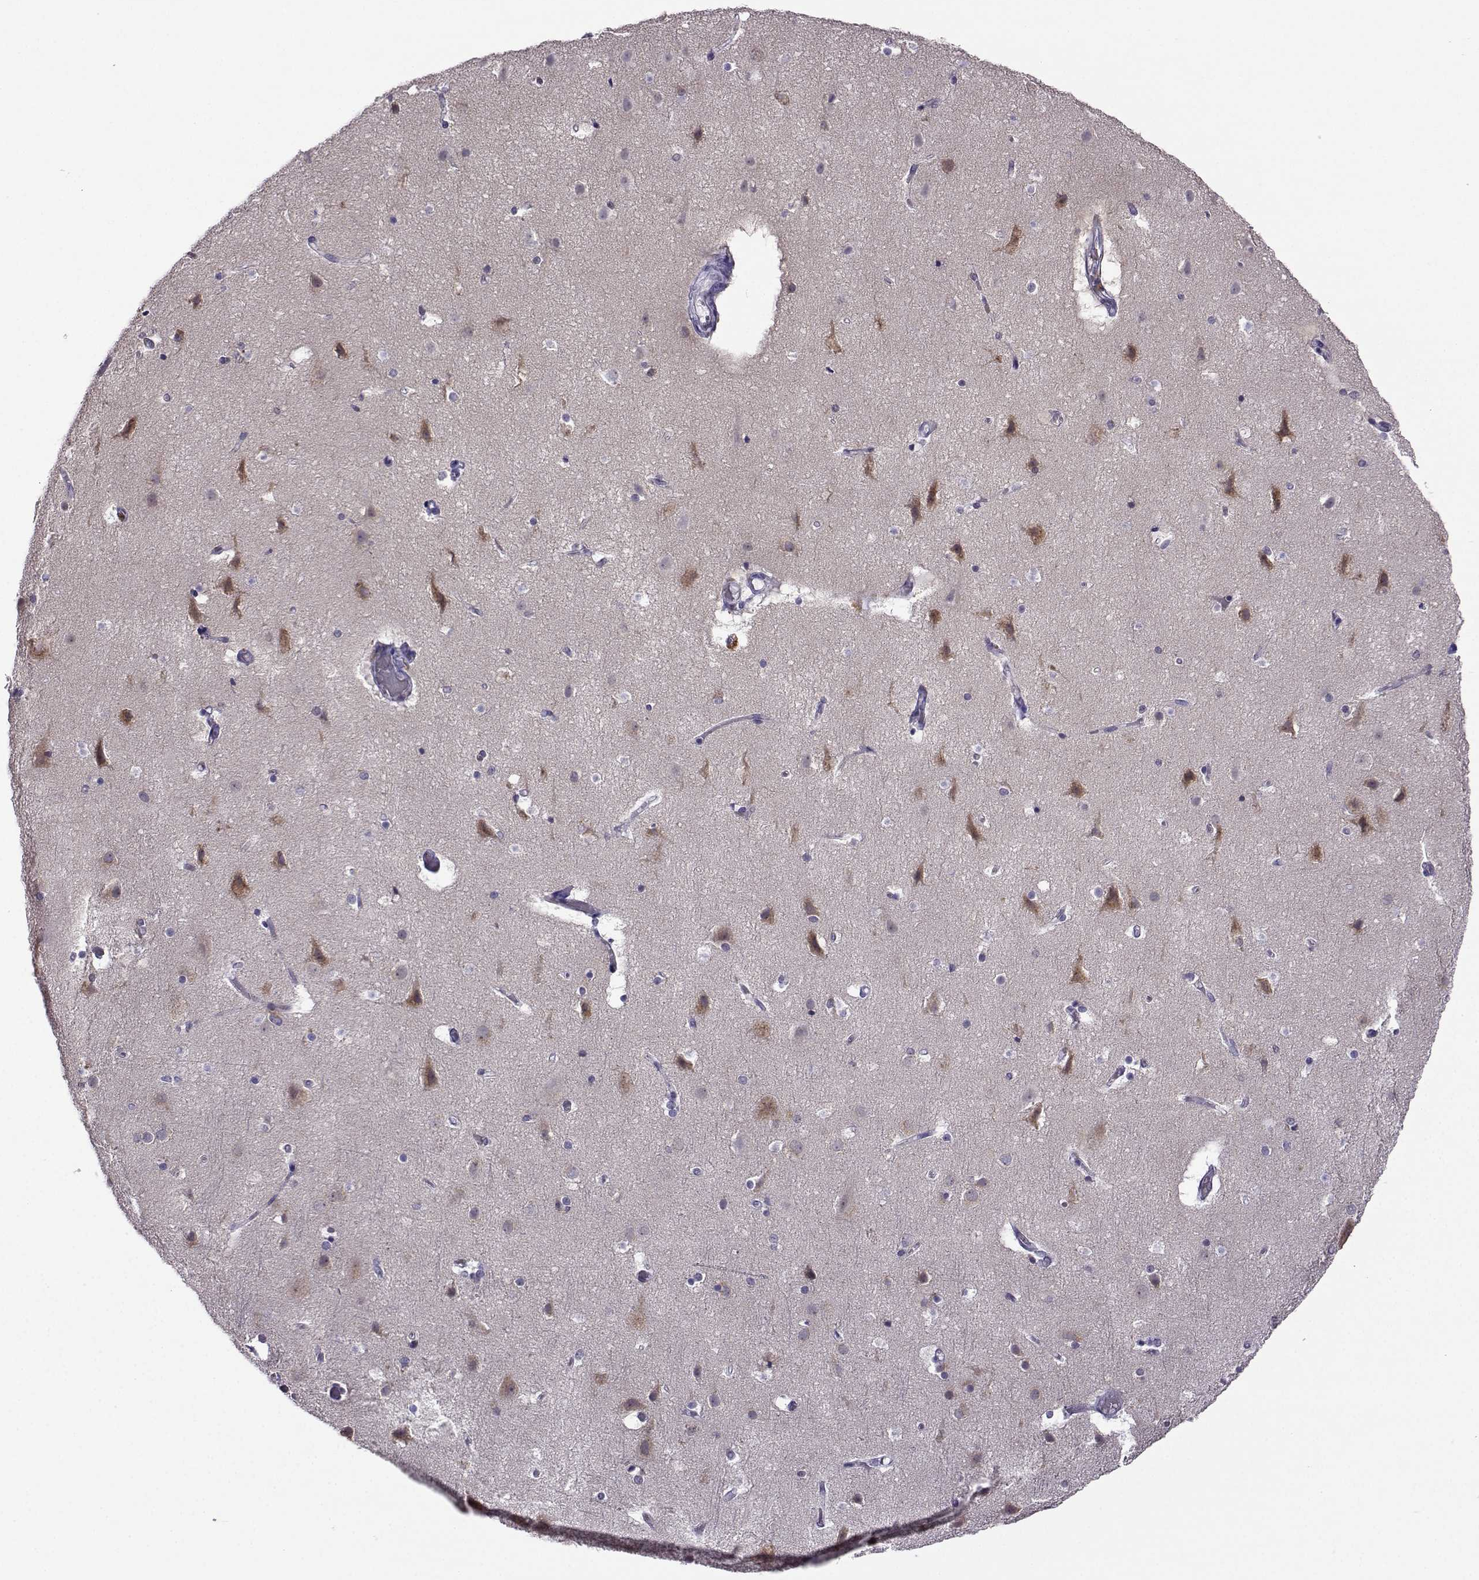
{"staining": {"intensity": "negative", "quantity": "none", "location": "none"}, "tissue": "cerebral cortex", "cell_type": "Endothelial cells", "image_type": "normal", "snomed": [{"axis": "morphology", "description": "Normal tissue, NOS"}, {"axis": "topography", "description": "Cerebral cortex"}], "caption": "A high-resolution micrograph shows IHC staining of unremarkable cerebral cortex, which shows no significant expression in endothelial cells. (DAB (3,3'-diaminobenzidine) immunohistochemistry, high magnification).", "gene": "LRFN2", "patient": {"sex": "female", "age": 52}}